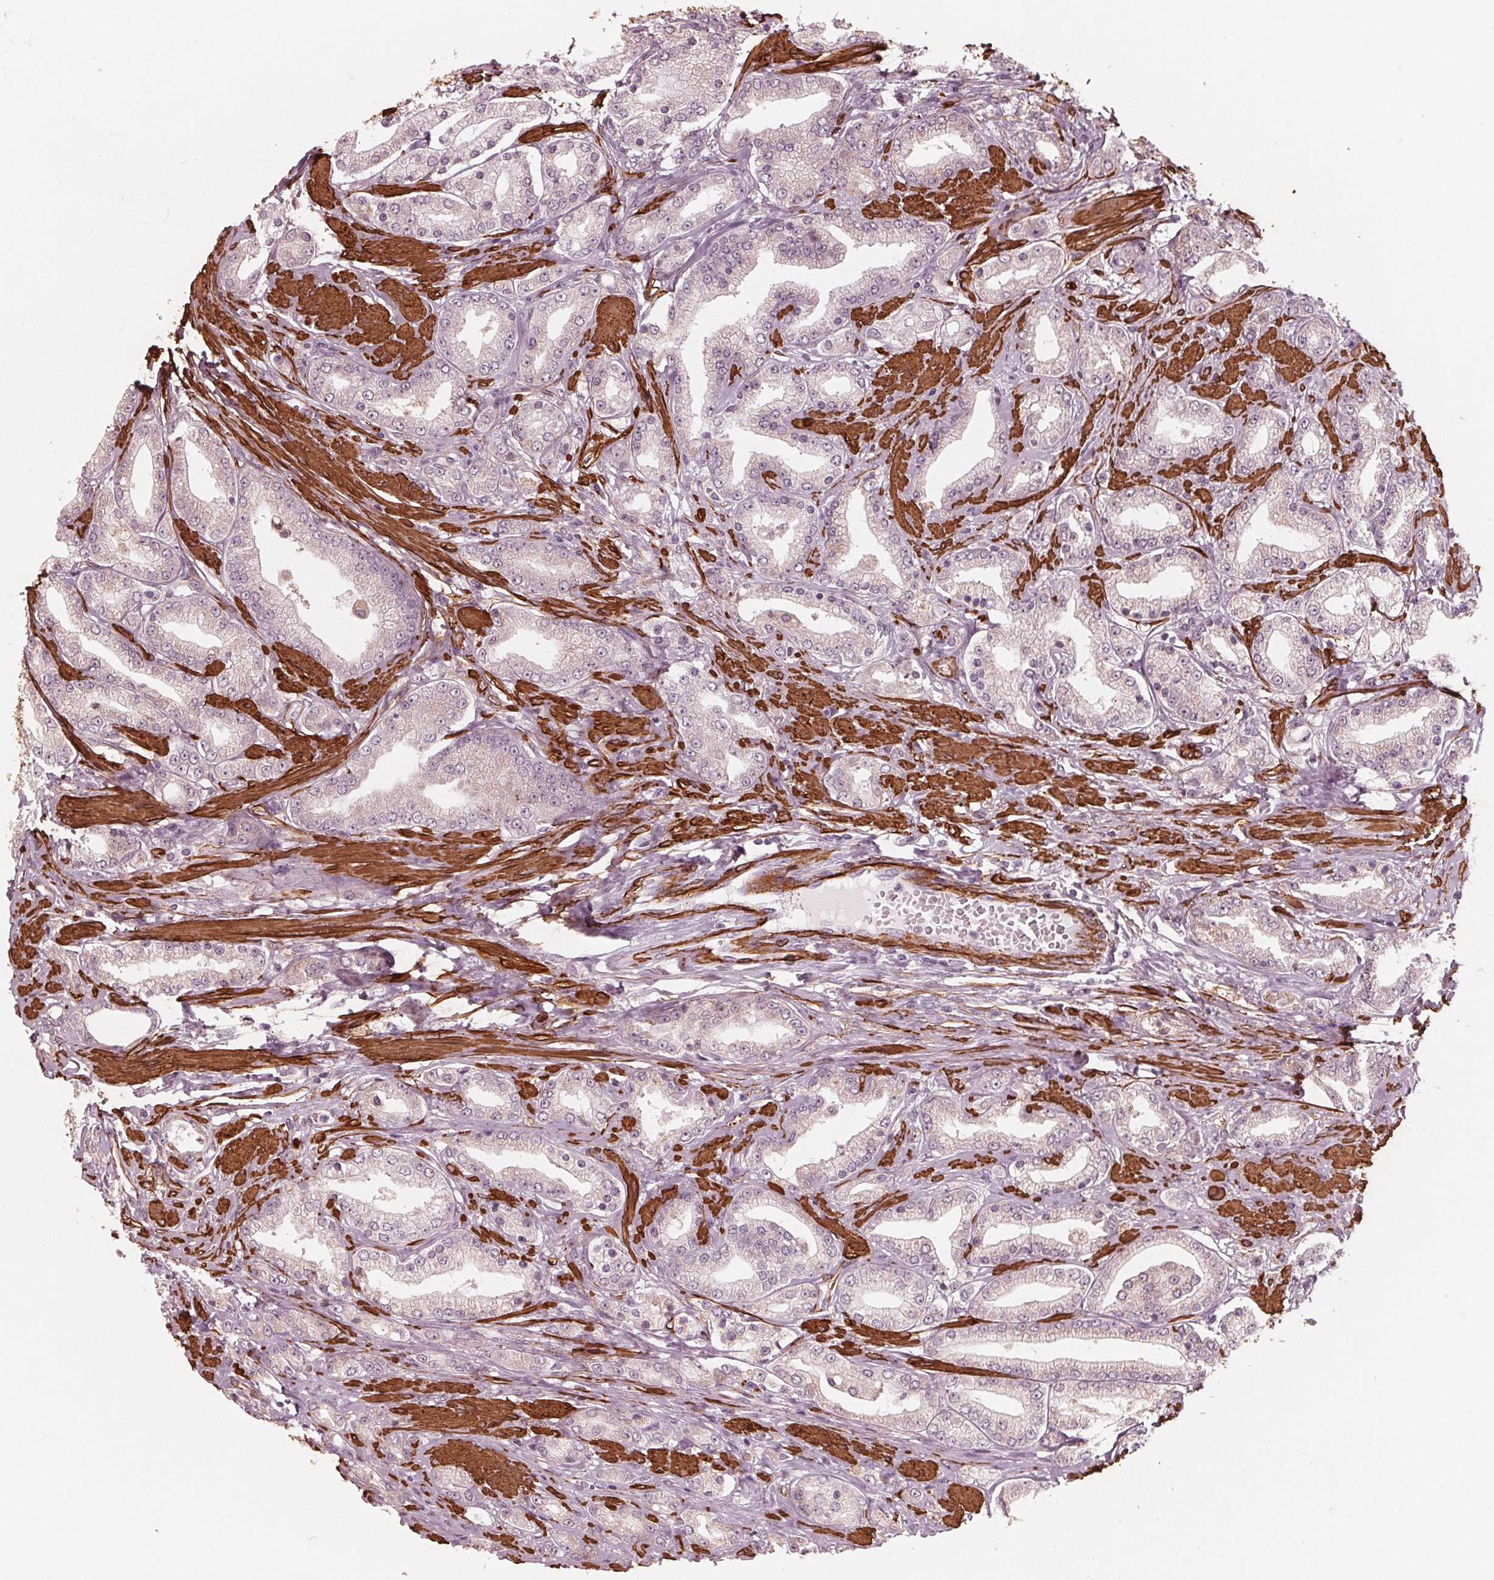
{"staining": {"intensity": "negative", "quantity": "none", "location": "none"}, "tissue": "prostate cancer", "cell_type": "Tumor cells", "image_type": "cancer", "snomed": [{"axis": "morphology", "description": "Adenocarcinoma, High grade"}, {"axis": "topography", "description": "Prostate"}], "caption": "IHC histopathology image of prostate adenocarcinoma (high-grade) stained for a protein (brown), which shows no staining in tumor cells.", "gene": "MIER3", "patient": {"sex": "male", "age": 67}}